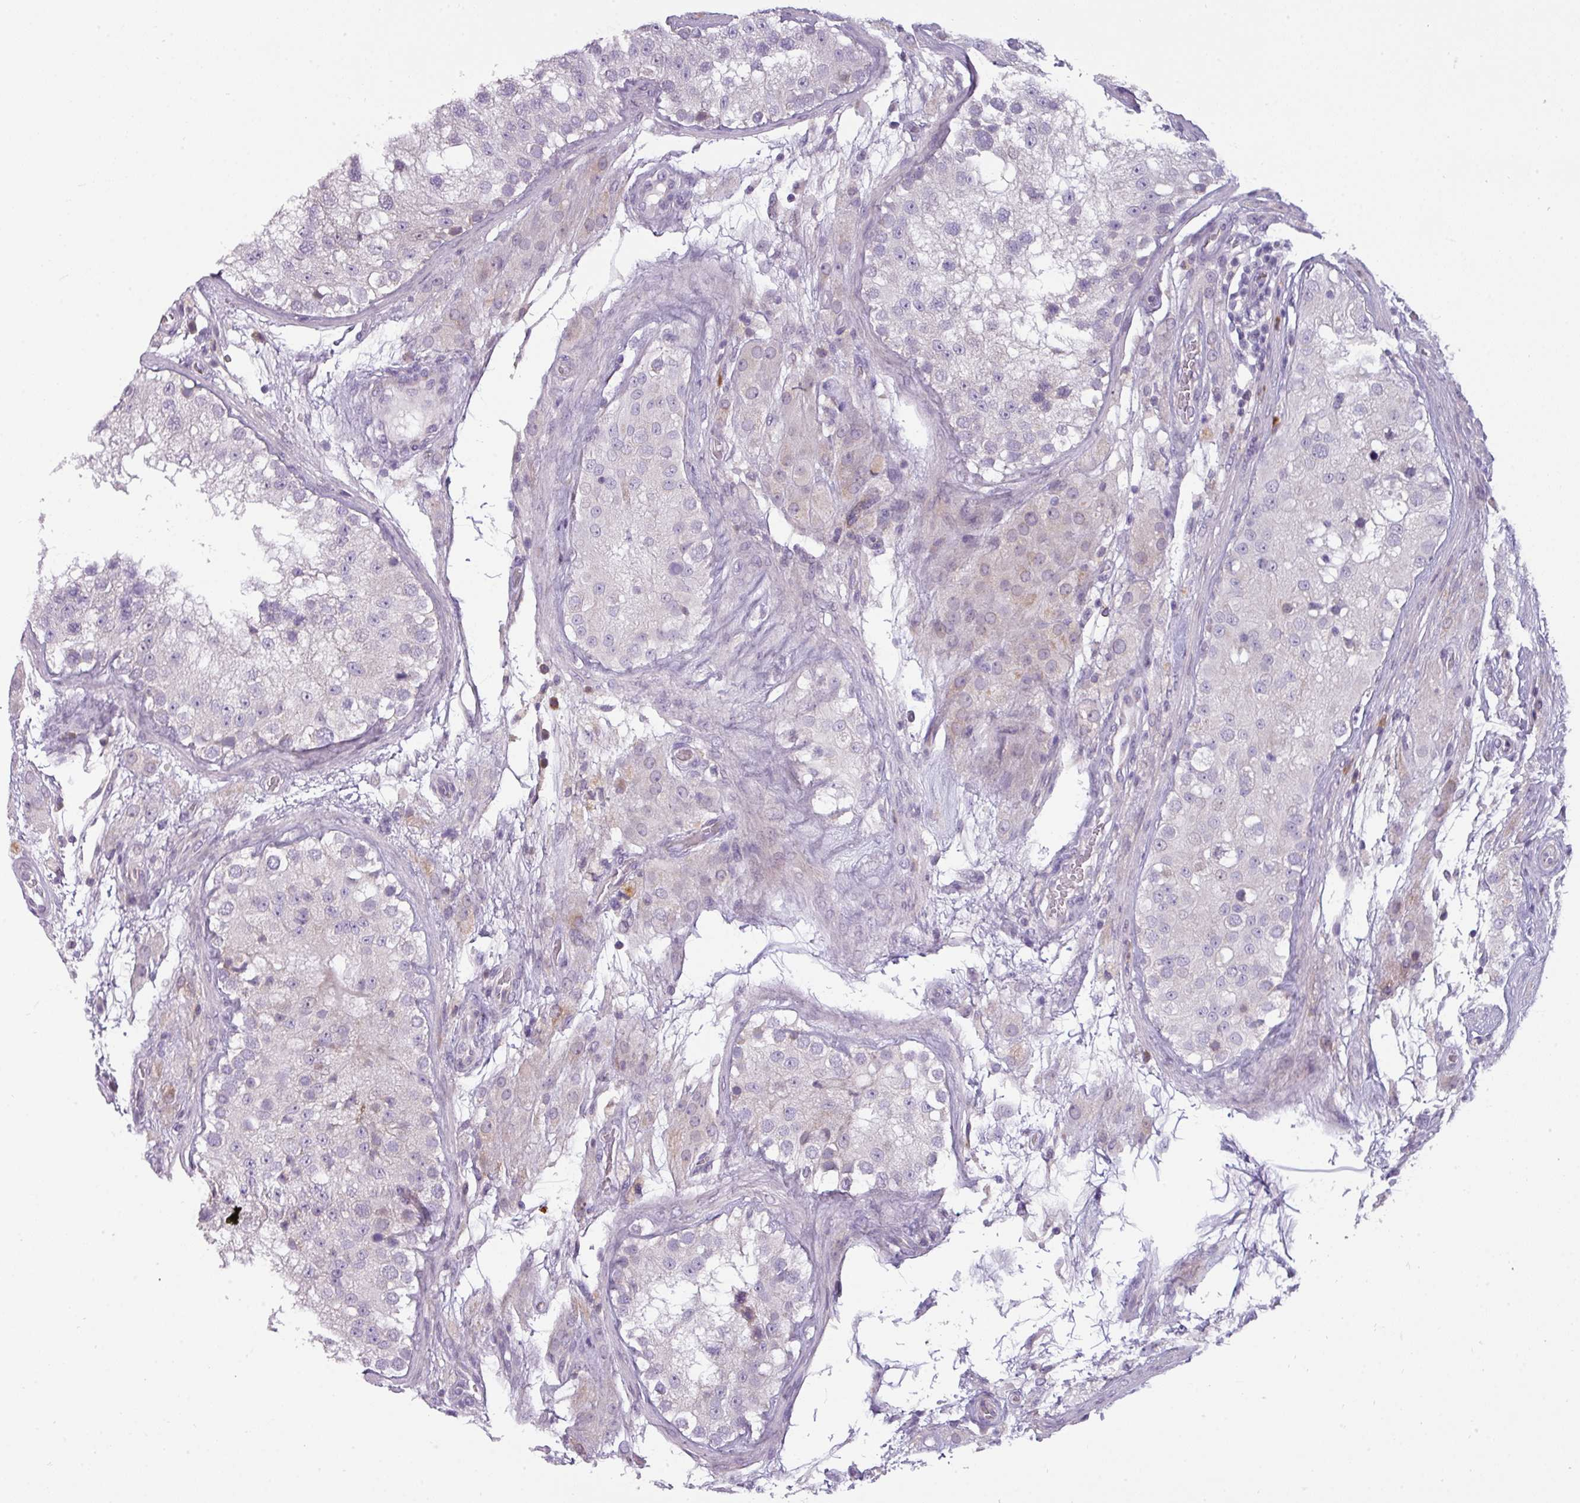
{"staining": {"intensity": "negative", "quantity": "none", "location": "none"}, "tissue": "testis", "cell_type": "Cells in seminiferous ducts", "image_type": "normal", "snomed": [{"axis": "morphology", "description": "Normal tissue, NOS"}, {"axis": "topography", "description": "Testis"}], "caption": "IHC of normal human testis exhibits no expression in cells in seminiferous ducts. (Stains: DAB immunohistochemistry with hematoxylin counter stain, Microscopy: brightfield microscopy at high magnification).", "gene": "C2orf68", "patient": {"sex": "male", "age": 26}}